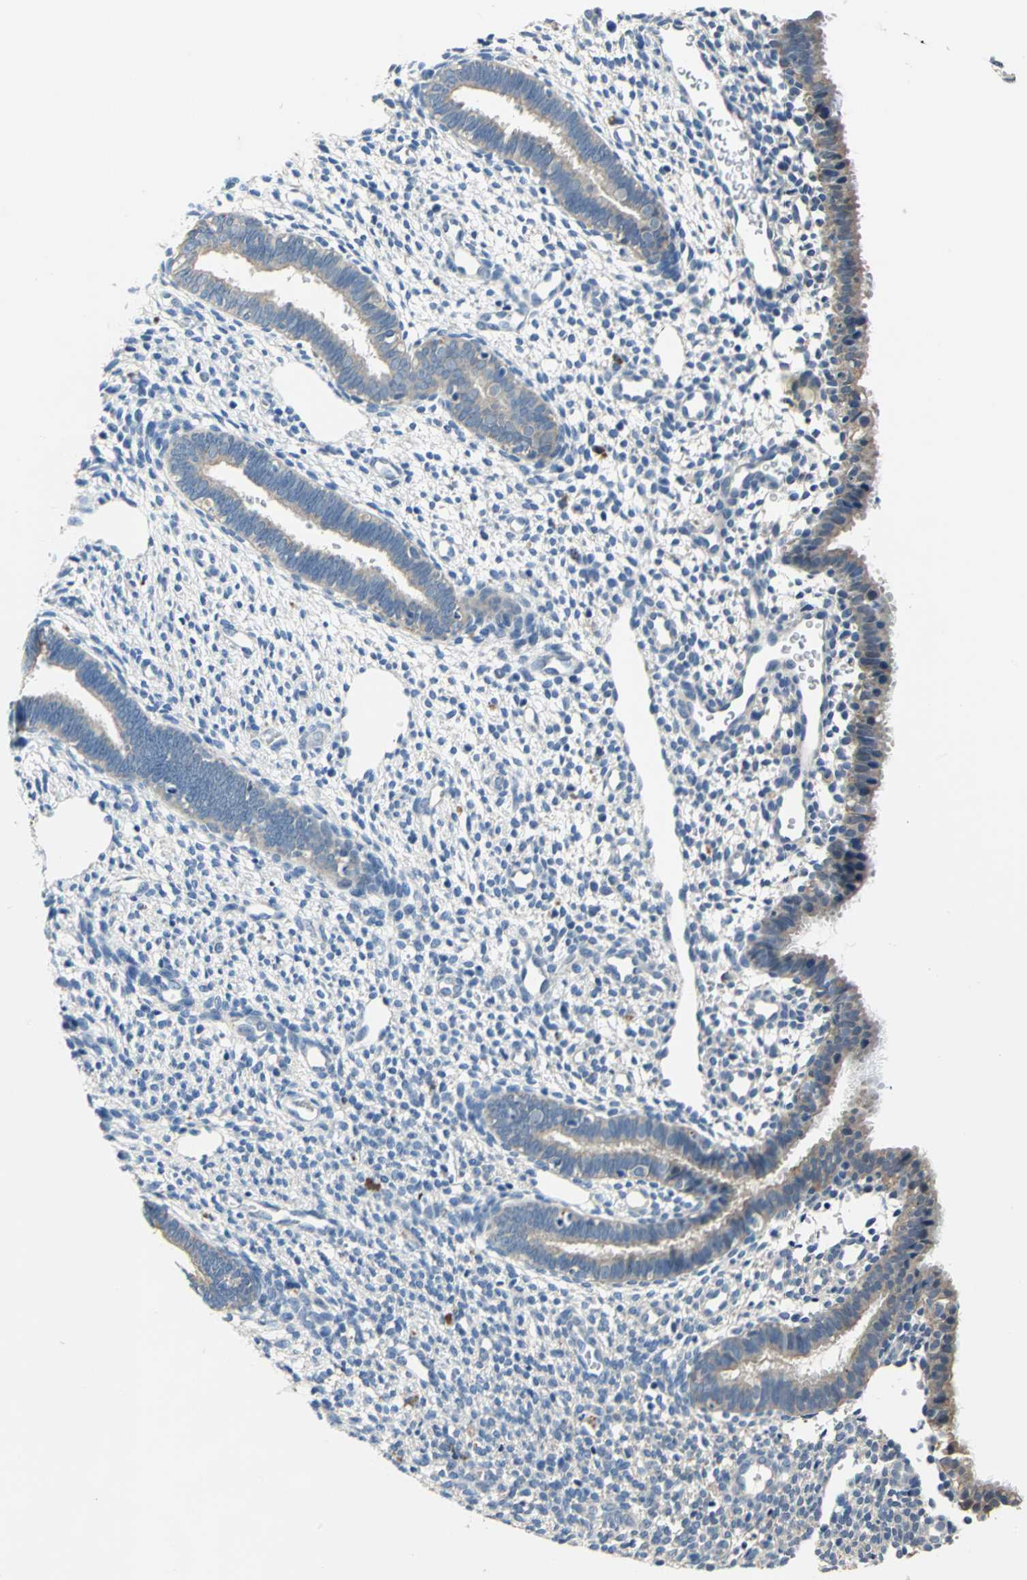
{"staining": {"intensity": "negative", "quantity": "none", "location": "none"}, "tissue": "endometrium", "cell_type": "Cells in endometrial stroma", "image_type": "normal", "snomed": [{"axis": "morphology", "description": "Normal tissue, NOS"}, {"axis": "topography", "description": "Endometrium"}], "caption": "Endometrium stained for a protein using immunohistochemistry reveals no staining cells in endometrial stroma.", "gene": "RASD2", "patient": {"sex": "female", "age": 27}}